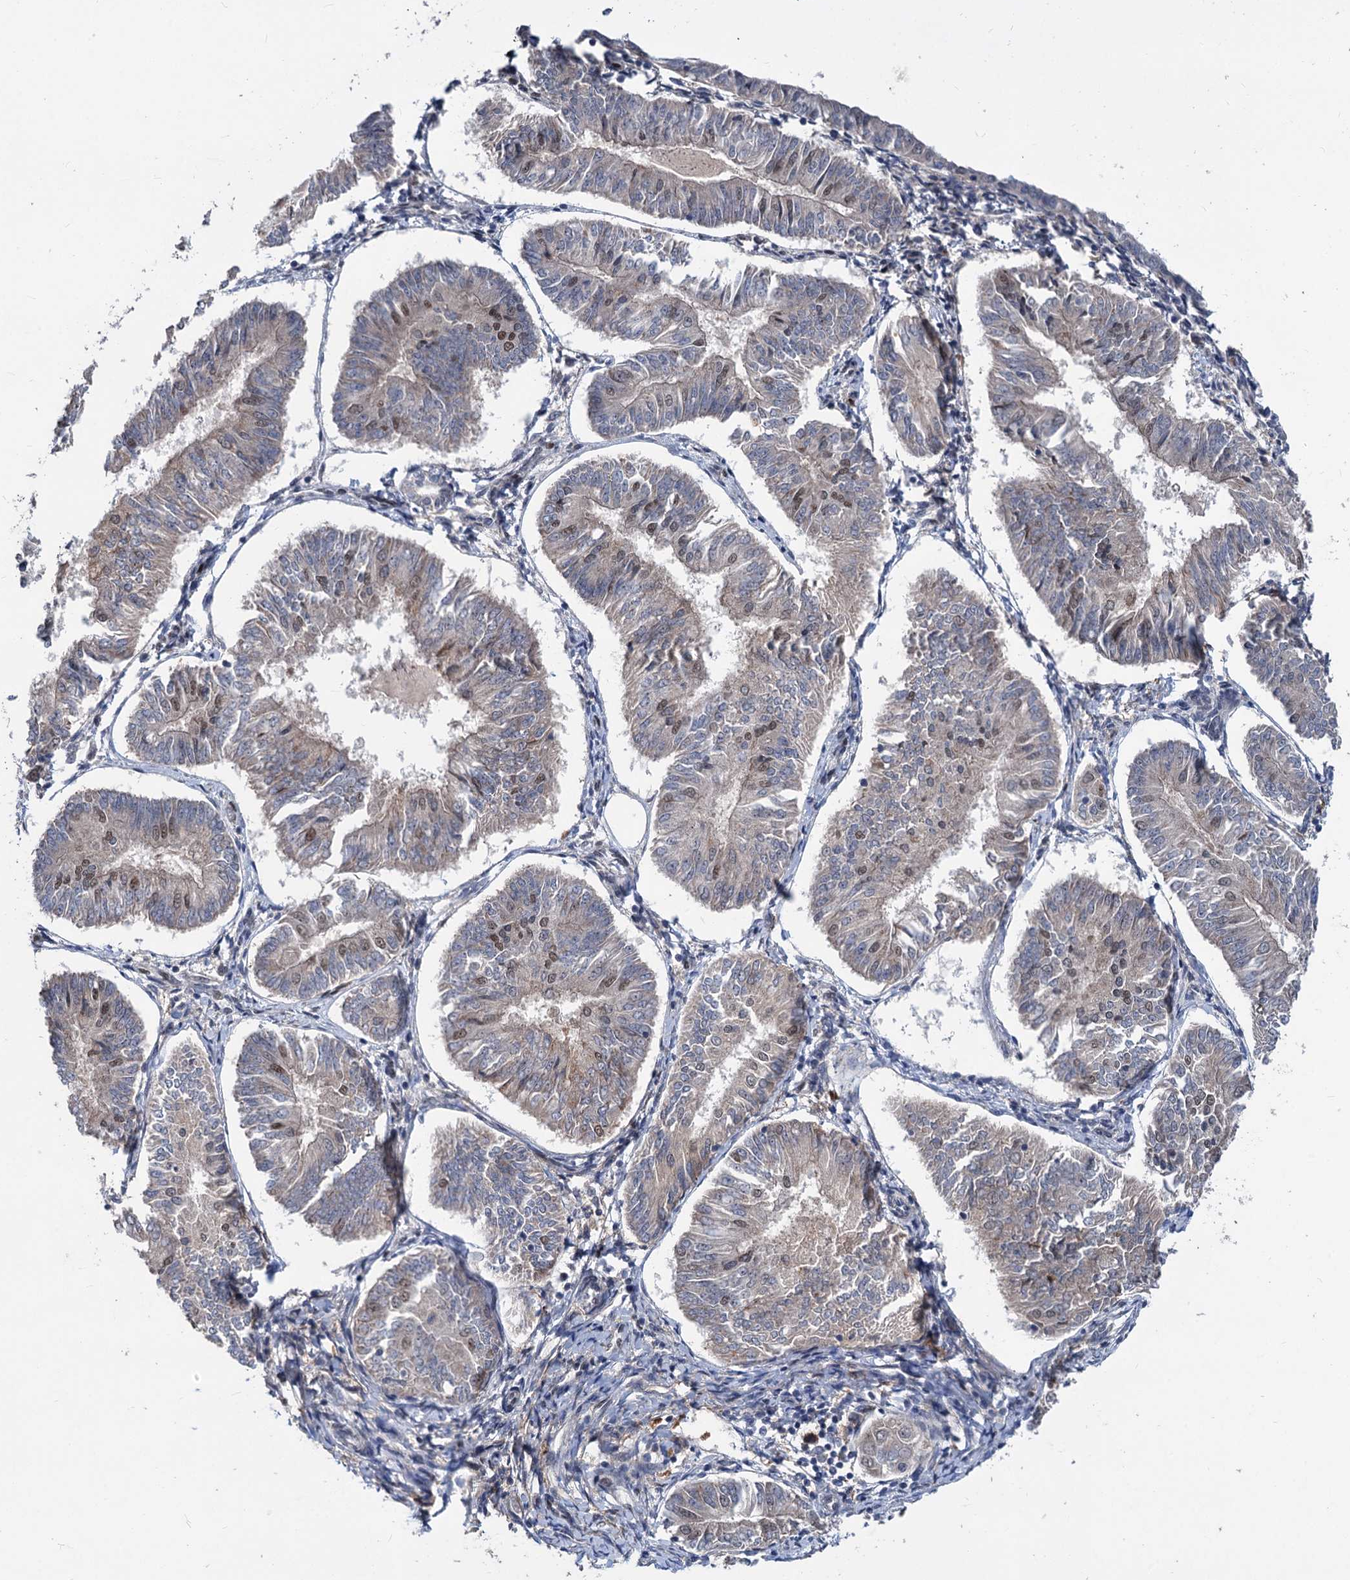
{"staining": {"intensity": "weak", "quantity": "<25%", "location": "nuclear"}, "tissue": "endometrial cancer", "cell_type": "Tumor cells", "image_type": "cancer", "snomed": [{"axis": "morphology", "description": "Adenocarcinoma, NOS"}, {"axis": "topography", "description": "Endometrium"}], "caption": "Tumor cells show no significant protein staining in endometrial cancer (adenocarcinoma).", "gene": "PHF8", "patient": {"sex": "female", "age": 58}}